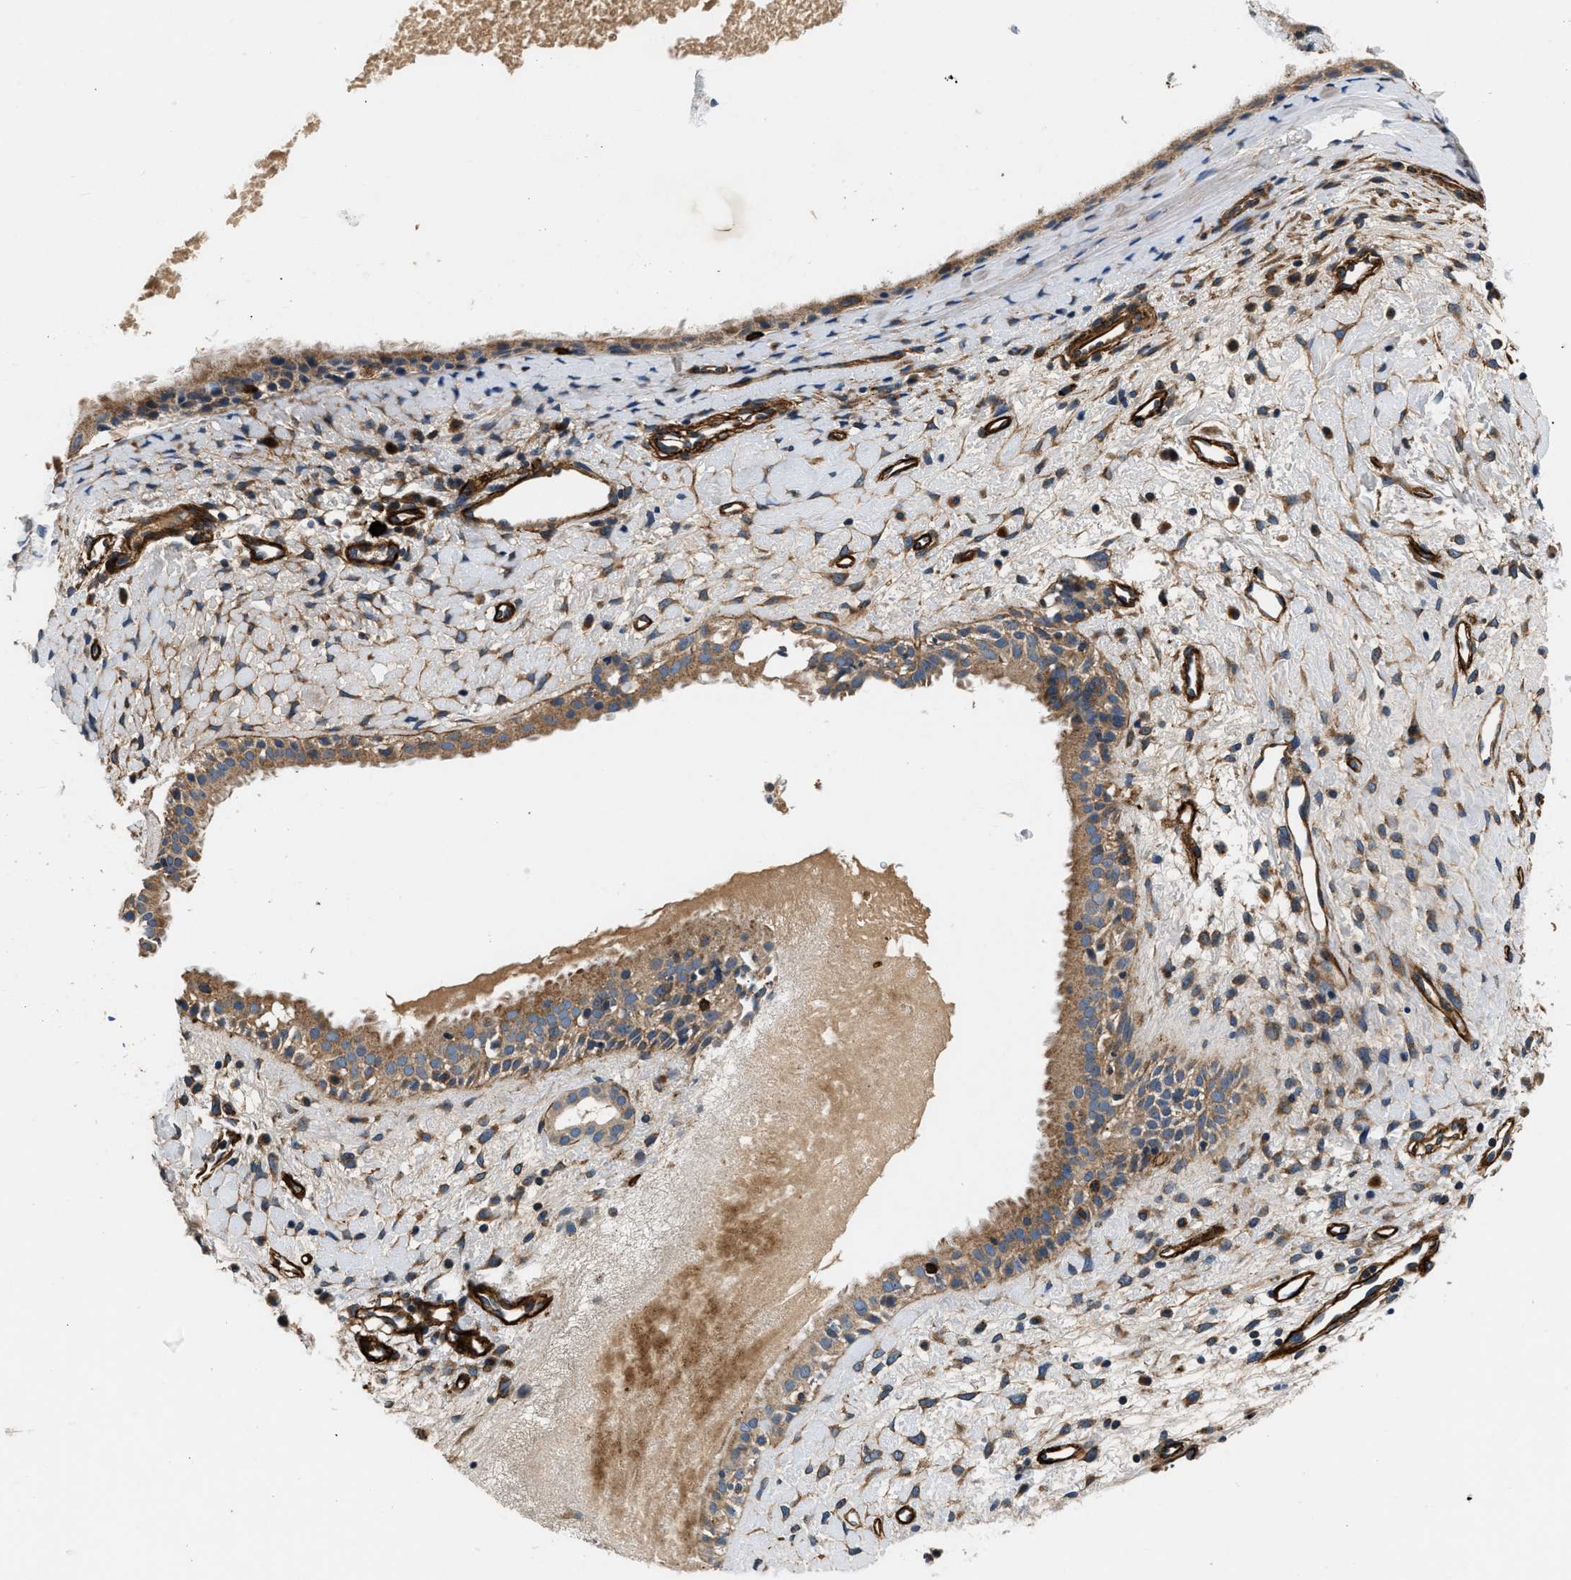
{"staining": {"intensity": "moderate", "quantity": ">75%", "location": "cytoplasmic/membranous"}, "tissue": "nasopharynx", "cell_type": "Respiratory epithelial cells", "image_type": "normal", "snomed": [{"axis": "morphology", "description": "Normal tissue, NOS"}, {"axis": "topography", "description": "Nasopharynx"}], "caption": "Nasopharynx stained with immunohistochemistry (IHC) reveals moderate cytoplasmic/membranous positivity in approximately >75% of respiratory epithelial cells. (Stains: DAB in brown, nuclei in blue, Microscopy: brightfield microscopy at high magnification).", "gene": "NME6", "patient": {"sex": "male", "age": 22}}